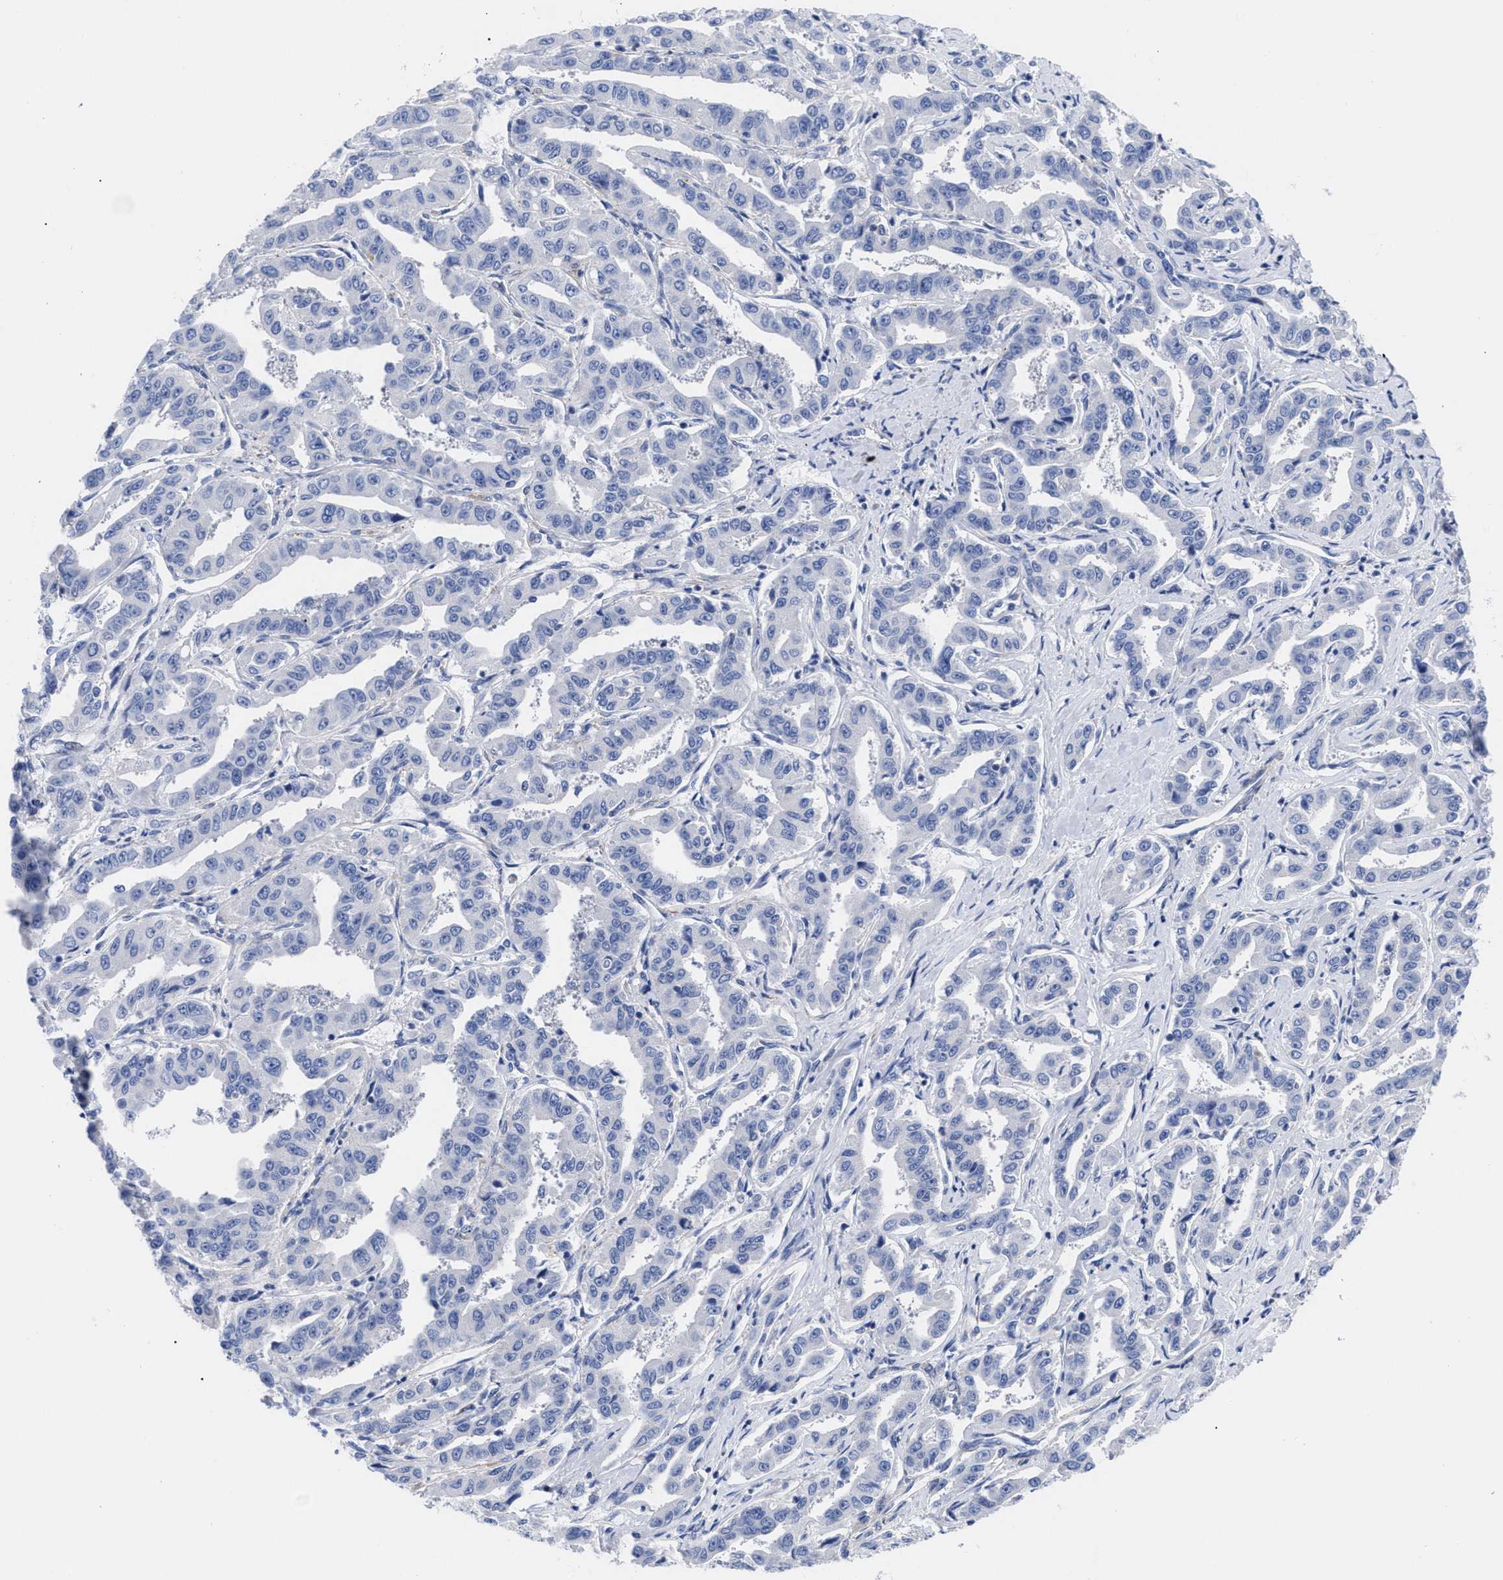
{"staining": {"intensity": "negative", "quantity": "none", "location": "none"}, "tissue": "liver cancer", "cell_type": "Tumor cells", "image_type": "cancer", "snomed": [{"axis": "morphology", "description": "Cholangiocarcinoma"}, {"axis": "topography", "description": "Liver"}], "caption": "Liver cholangiocarcinoma stained for a protein using IHC exhibits no positivity tumor cells.", "gene": "IRAG2", "patient": {"sex": "male", "age": 59}}